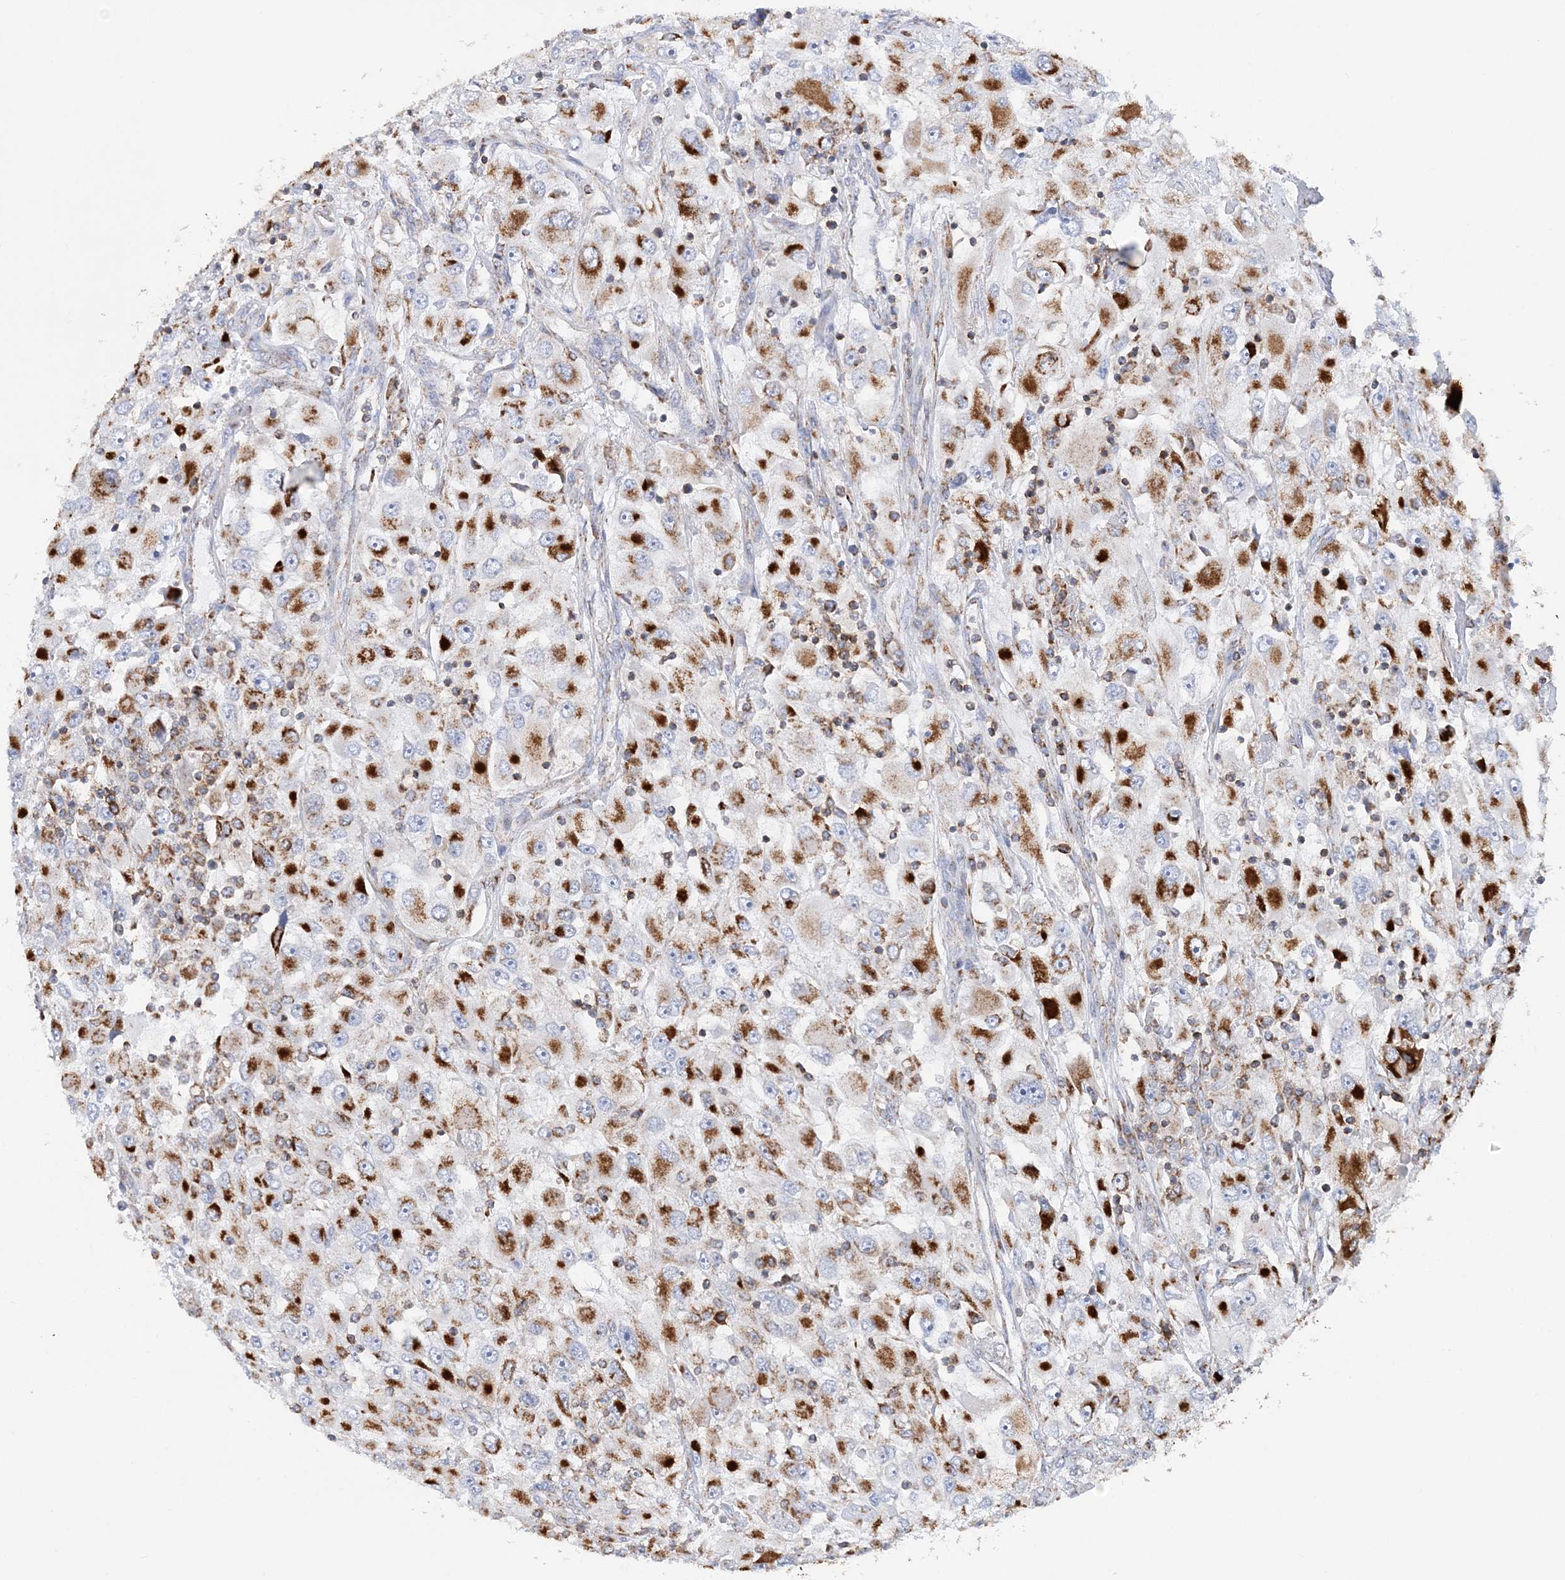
{"staining": {"intensity": "strong", "quantity": ">75%", "location": "cytoplasmic/membranous"}, "tissue": "renal cancer", "cell_type": "Tumor cells", "image_type": "cancer", "snomed": [{"axis": "morphology", "description": "Adenocarcinoma, NOS"}, {"axis": "topography", "description": "Kidney"}], "caption": "Protein expression analysis of human adenocarcinoma (renal) reveals strong cytoplasmic/membranous positivity in approximately >75% of tumor cells.", "gene": "TTC32", "patient": {"sex": "female", "age": 52}}